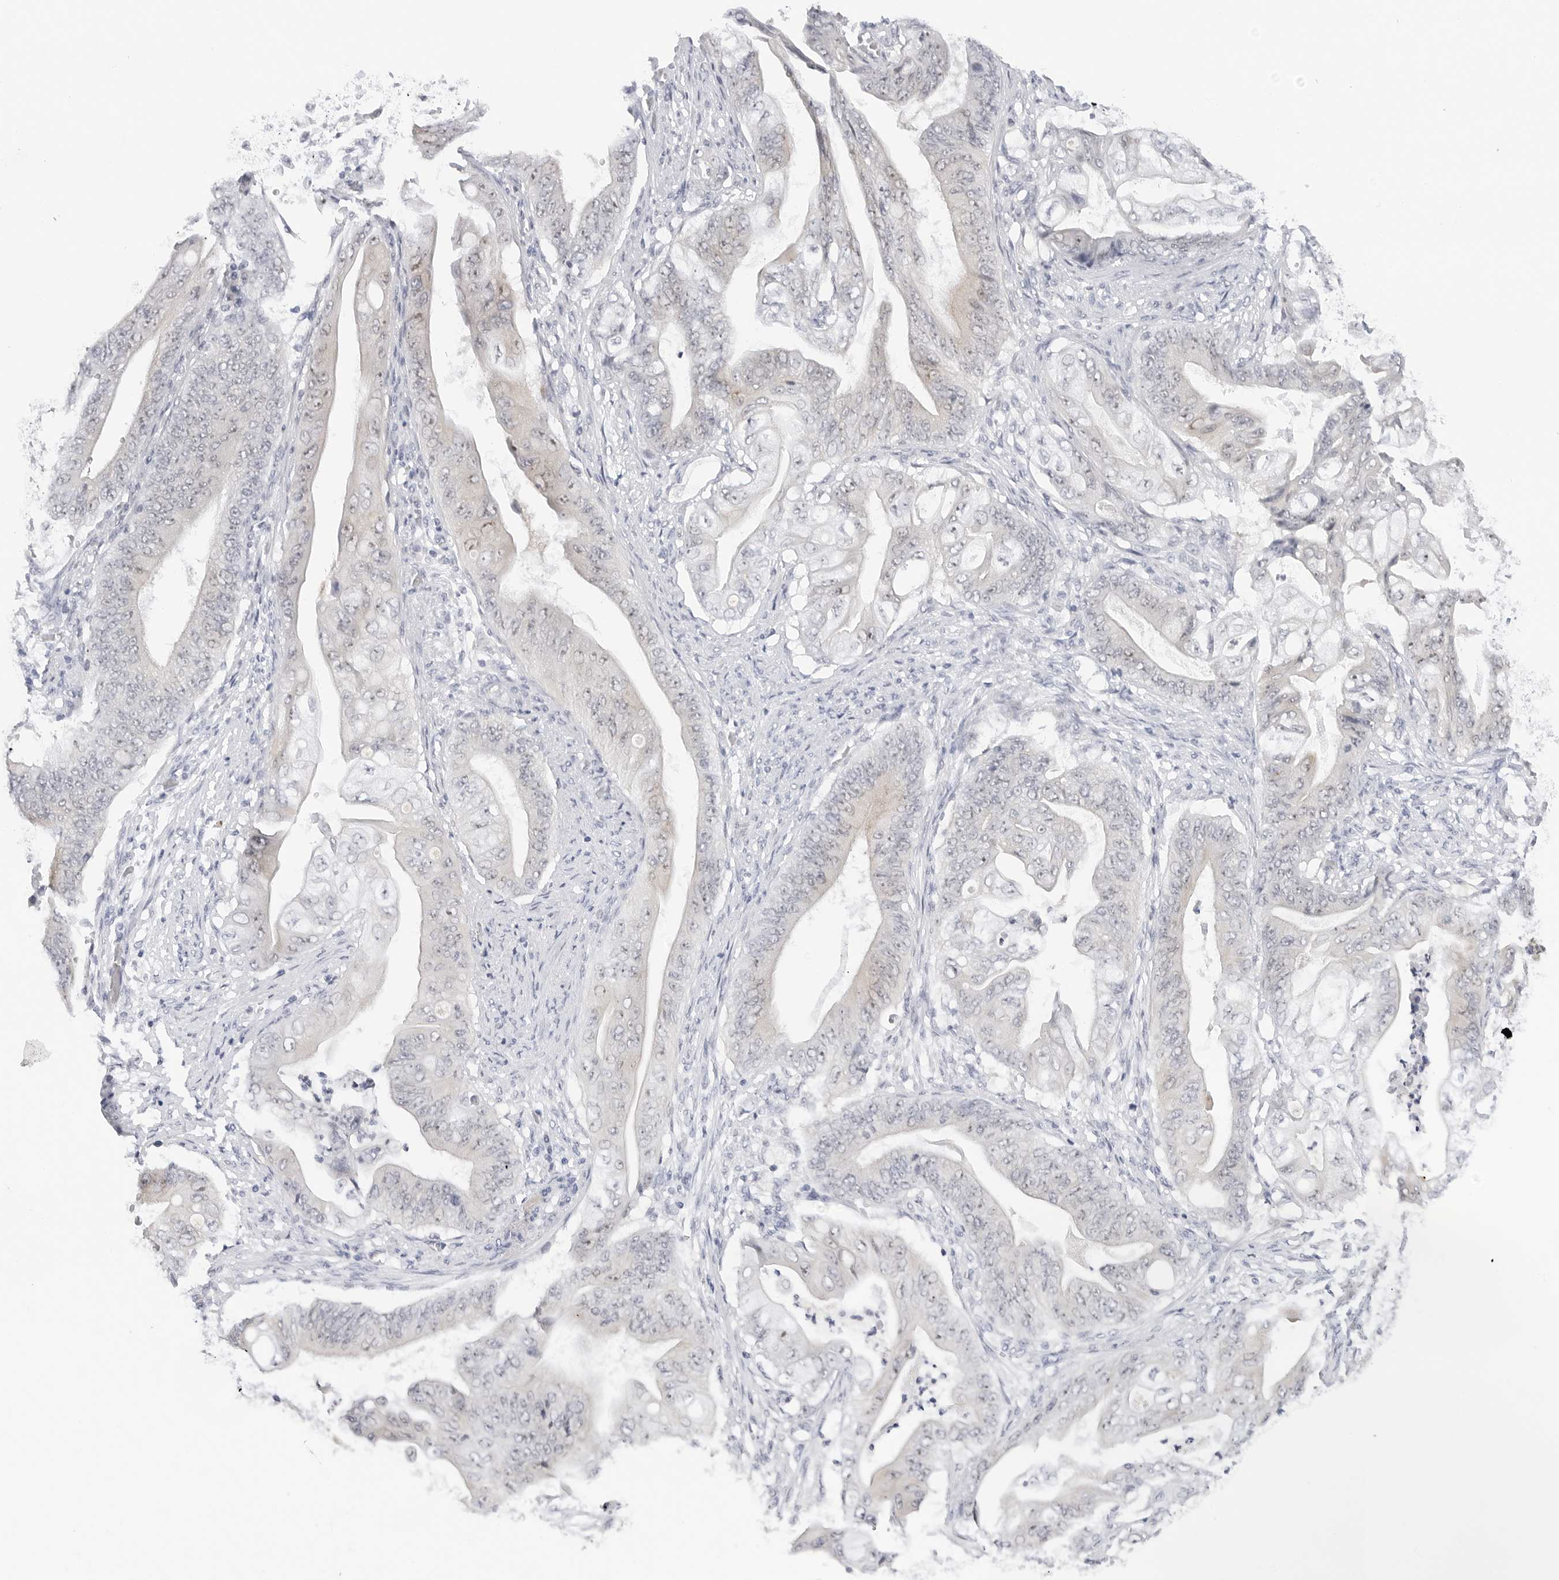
{"staining": {"intensity": "negative", "quantity": "none", "location": "none"}, "tissue": "stomach cancer", "cell_type": "Tumor cells", "image_type": "cancer", "snomed": [{"axis": "morphology", "description": "Adenocarcinoma, NOS"}, {"axis": "topography", "description": "Stomach"}], "caption": "The immunohistochemistry photomicrograph has no significant positivity in tumor cells of stomach adenocarcinoma tissue. The staining was performed using DAB to visualize the protein expression in brown, while the nuclei were stained in blue with hematoxylin (Magnification: 20x).", "gene": "MAP2K5", "patient": {"sex": "female", "age": 73}}